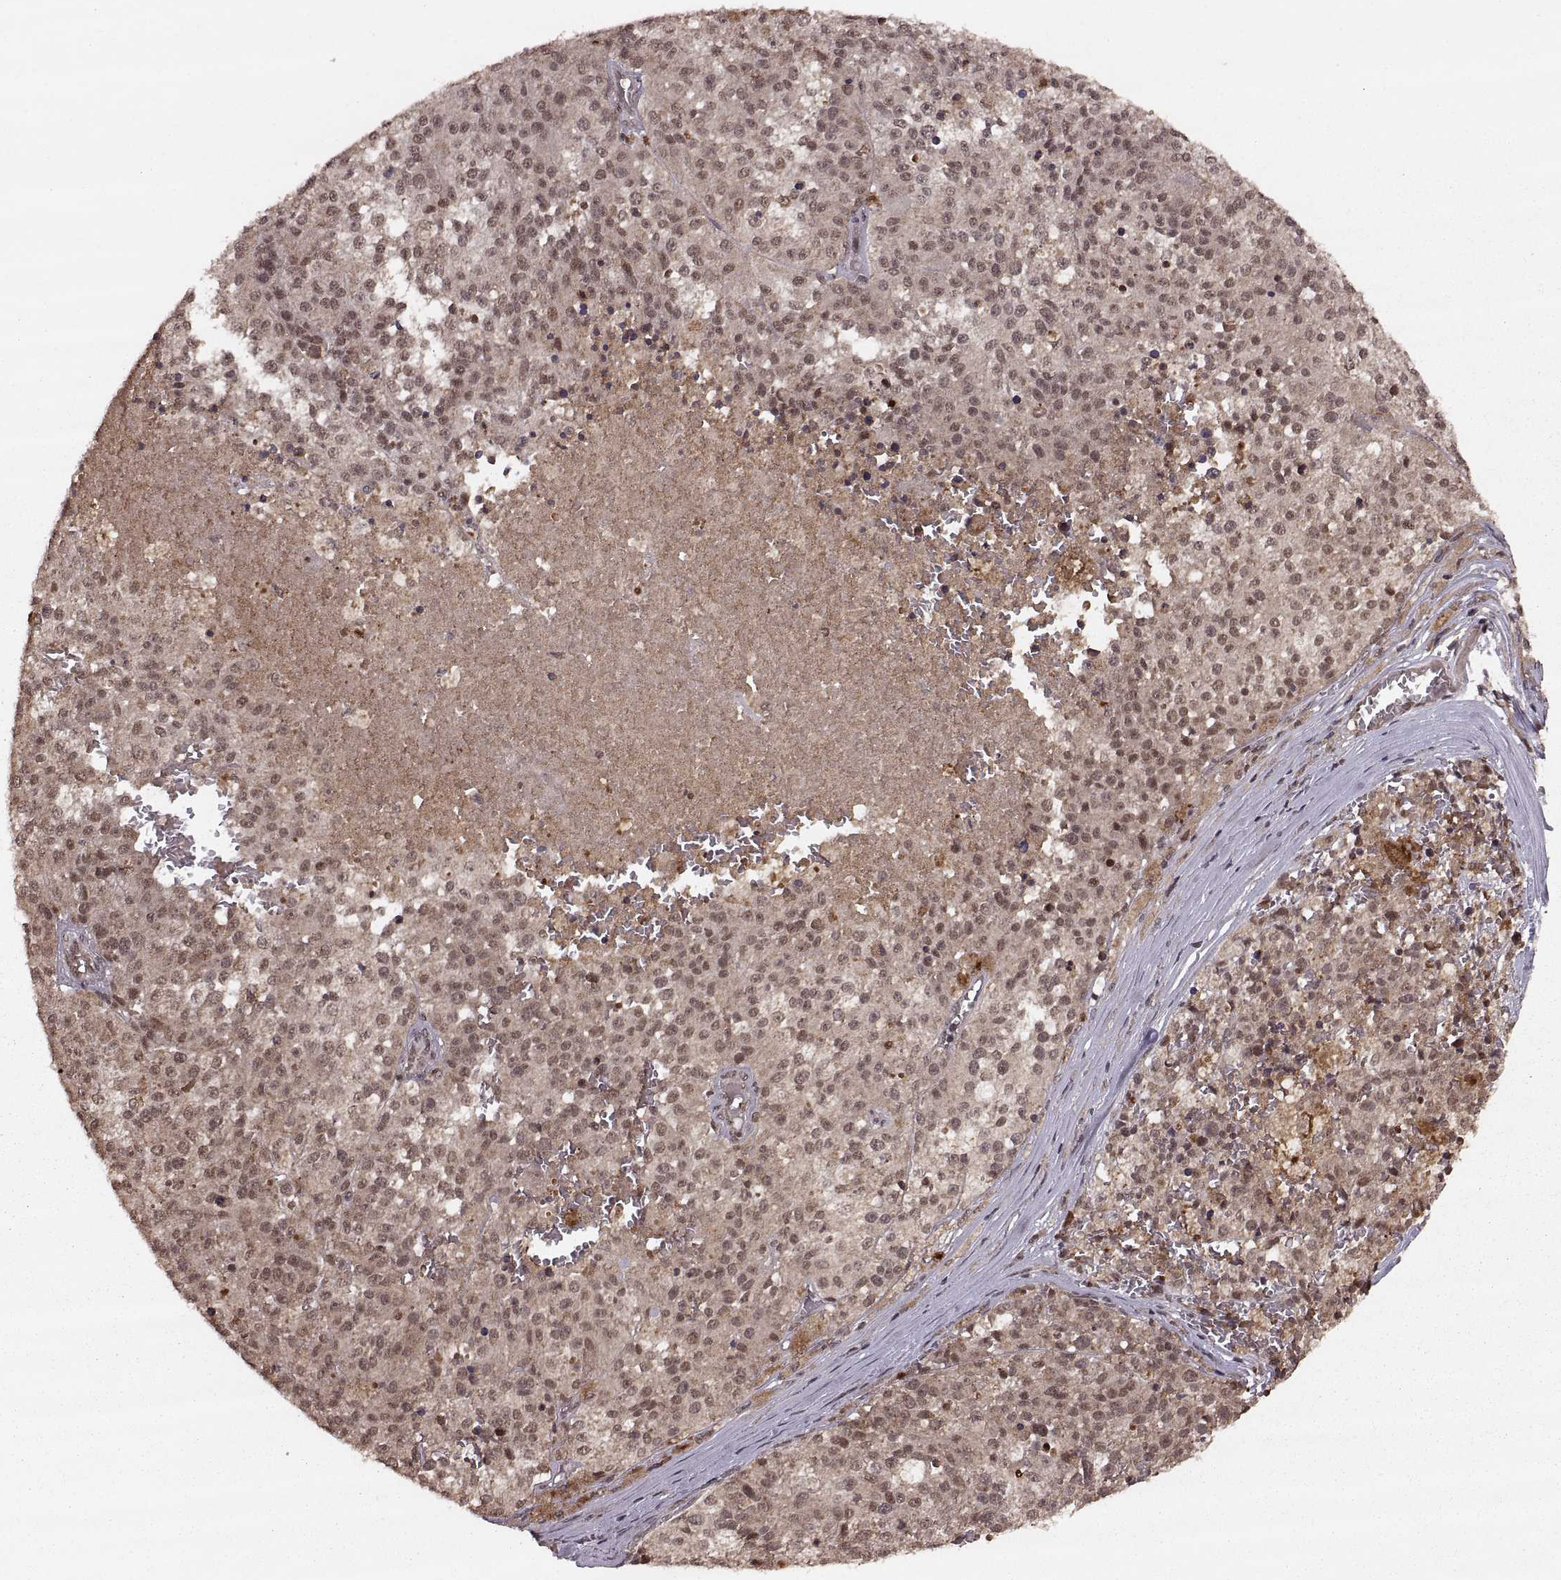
{"staining": {"intensity": "weak", "quantity": "25%-75%", "location": "cytoplasmic/membranous,nuclear"}, "tissue": "melanoma", "cell_type": "Tumor cells", "image_type": "cancer", "snomed": [{"axis": "morphology", "description": "Malignant melanoma, Metastatic site"}, {"axis": "topography", "description": "Lymph node"}], "caption": "Tumor cells demonstrate low levels of weak cytoplasmic/membranous and nuclear staining in about 25%-75% of cells in human melanoma.", "gene": "RFT1", "patient": {"sex": "female", "age": 64}}